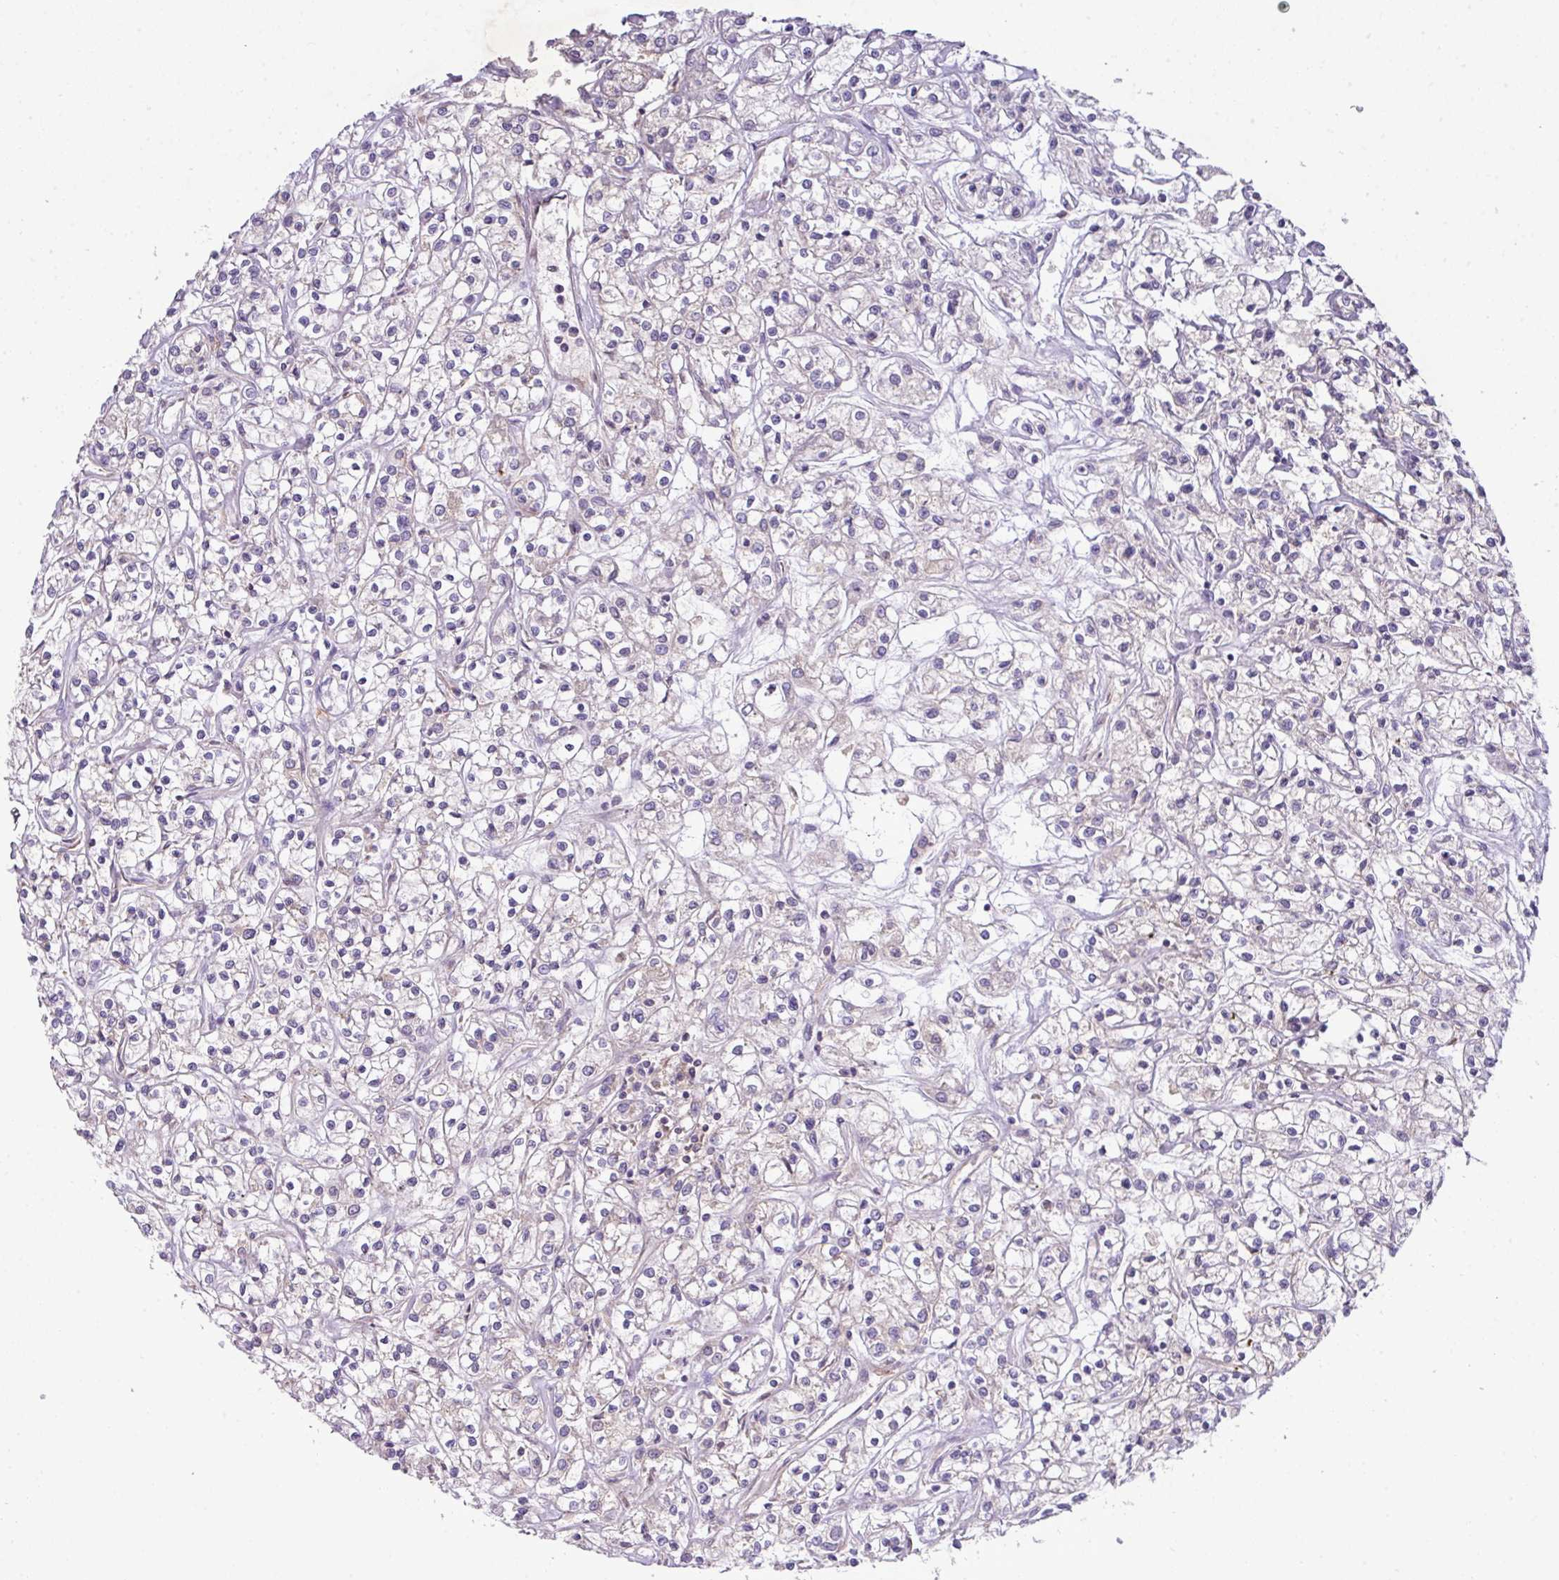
{"staining": {"intensity": "negative", "quantity": "none", "location": "none"}, "tissue": "renal cancer", "cell_type": "Tumor cells", "image_type": "cancer", "snomed": [{"axis": "morphology", "description": "Adenocarcinoma, NOS"}, {"axis": "topography", "description": "Kidney"}], "caption": "A high-resolution photomicrograph shows IHC staining of adenocarcinoma (renal), which exhibits no significant expression in tumor cells.", "gene": "VTI1A", "patient": {"sex": "female", "age": 59}}